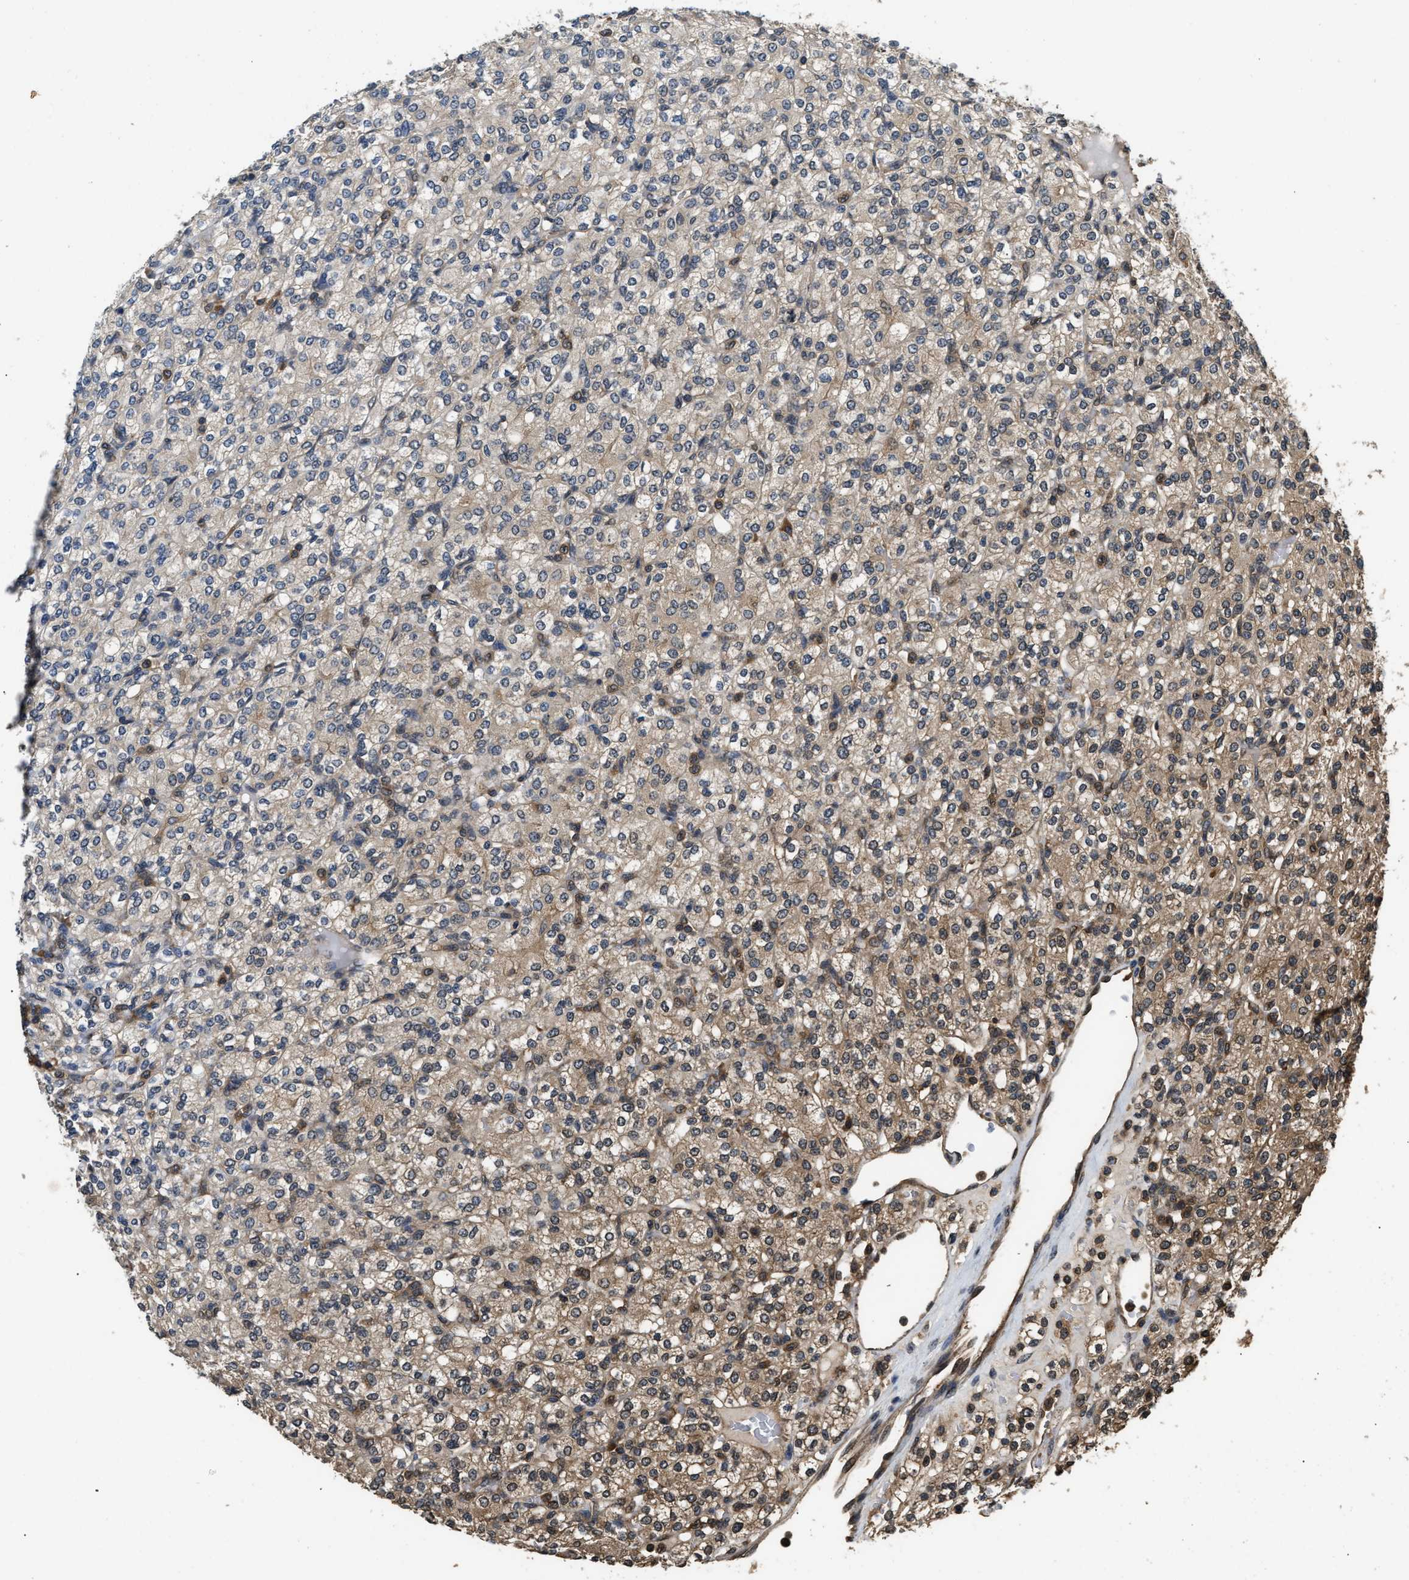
{"staining": {"intensity": "moderate", "quantity": "<25%", "location": "cytoplasmic/membranous"}, "tissue": "renal cancer", "cell_type": "Tumor cells", "image_type": "cancer", "snomed": [{"axis": "morphology", "description": "Adenocarcinoma, NOS"}, {"axis": "topography", "description": "Kidney"}], "caption": "This histopathology image demonstrates renal adenocarcinoma stained with immunohistochemistry (IHC) to label a protein in brown. The cytoplasmic/membranous of tumor cells show moderate positivity for the protein. Nuclei are counter-stained blue.", "gene": "DNAJC2", "patient": {"sex": "male", "age": 77}}